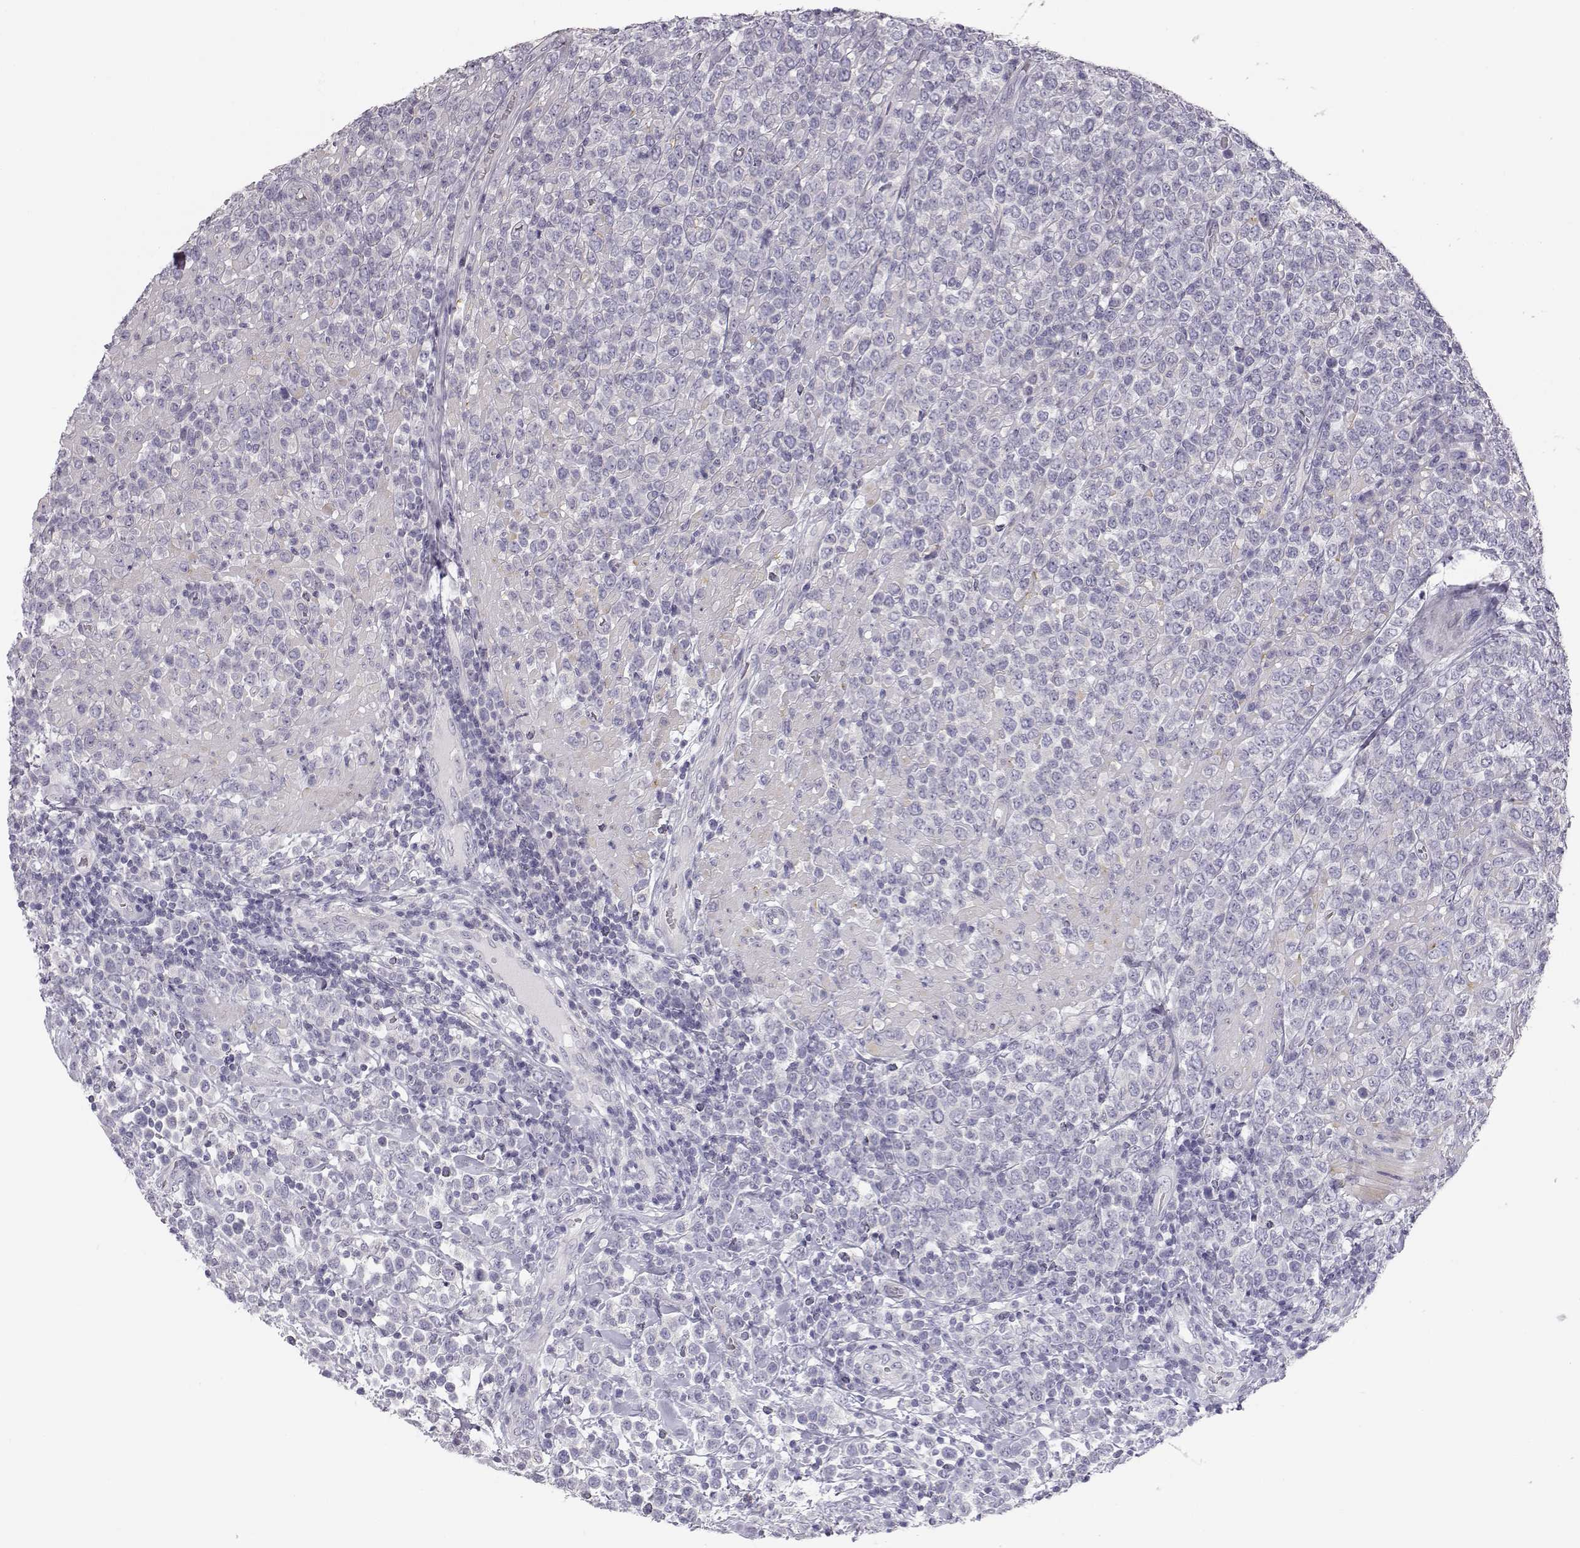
{"staining": {"intensity": "negative", "quantity": "none", "location": "none"}, "tissue": "lymphoma", "cell_type": "Tumor cells", "image_type": "cancer", "snomed": [{"axis": "morphology", "description": "Malignant lymphoma, non-Hodgkin's type, High grade"}, {"axis": "topography", "description": "Soft tissue"}], "caption": "DAB immunohistochemical staining of high-grade malignant lymphoma, non-Hodgkin's type displays no significant staining in tumor cells. Nuclei are stained in blue.", "gene": "MYCBPAP", "patient": {"sex": "female", "age": 56}}